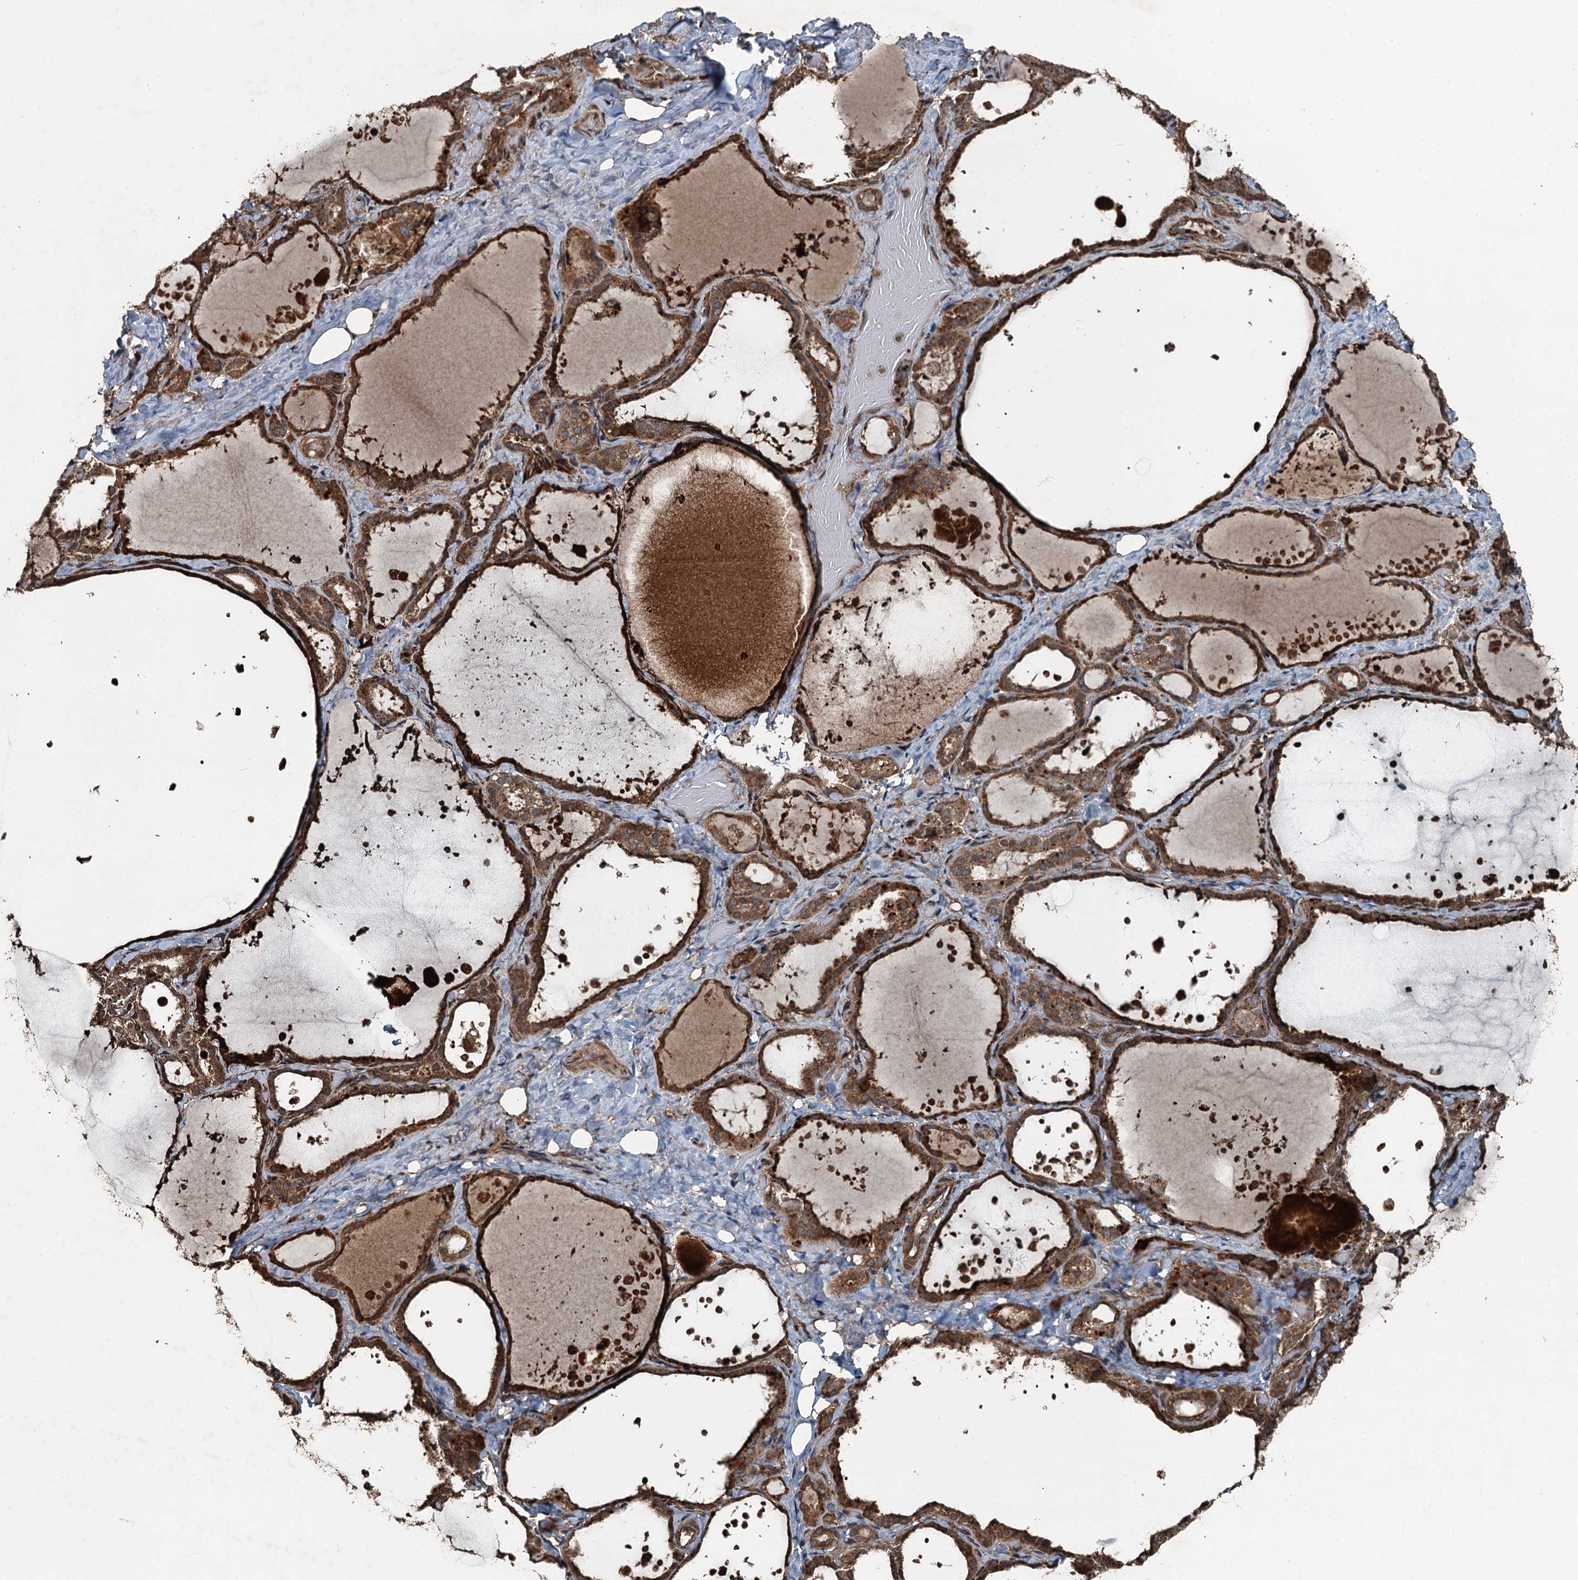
{"staining": {"intensity": "moderate", "quantity": ">75%", "location": "cytoplasmic/membranous"}, "tissue": "thyroid gland", "cell_type": "Glandular cells", "image_type": "normal", "snomed": [{"axis": "morphology", "description": "Normal tissue, NOS"}, {"axis": "topography", "description": "Thyroid gland"}], "caption": "Thyroid gland was stained to show a protein in brown. There is medium levels of moderate cytoplasmic/membranous positivity in approximately >75% of glandular cells. The protein is shown in brown color, while the nuclei are stained blue.", "gene": "TCTN1", "patient": {"sex": "female", "age": 44}}